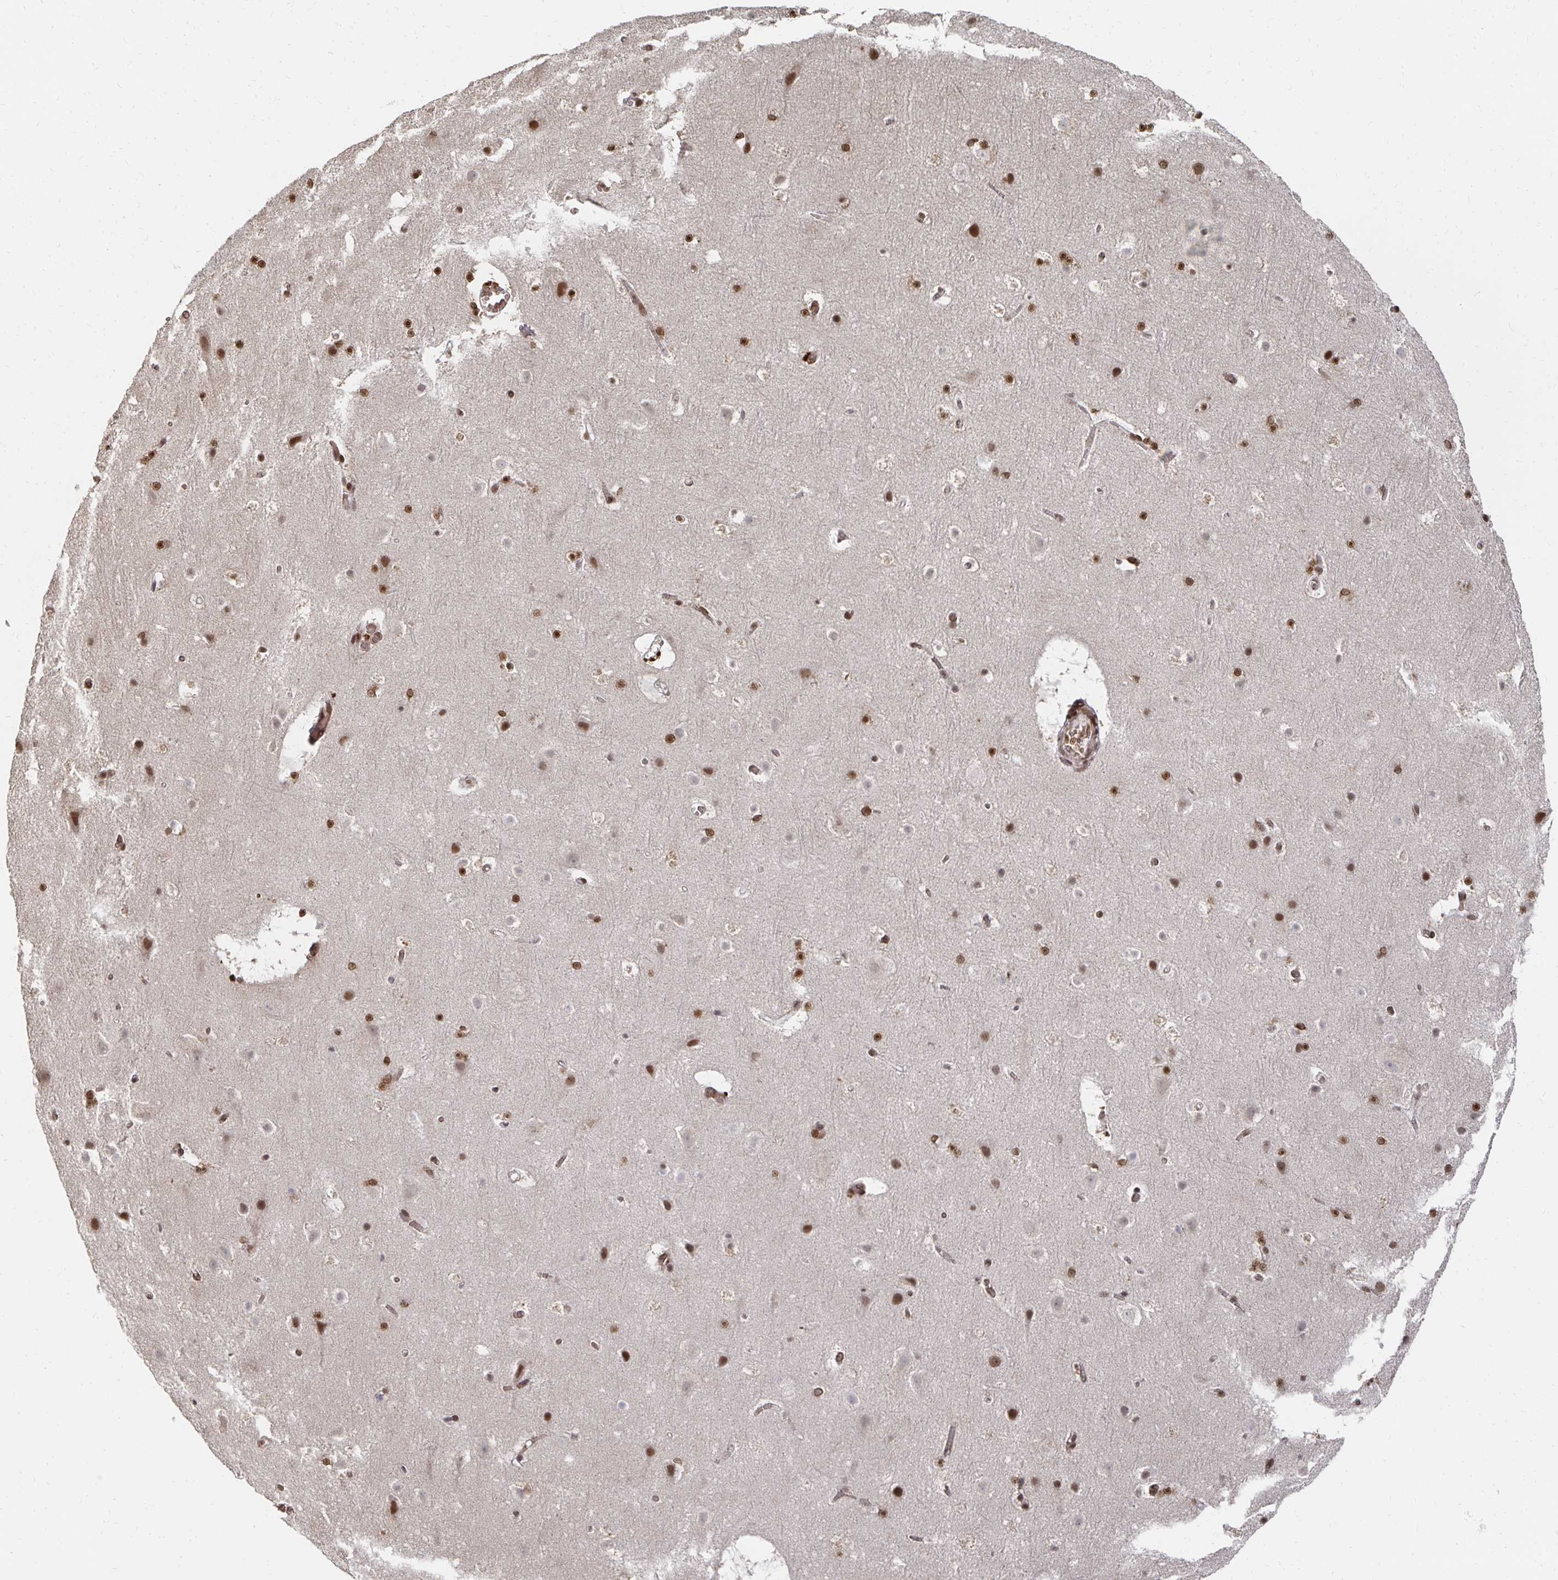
{"staining": {"intensity": "moderate", "quantity": "25%-75%", "location": "nuclear"}, "tissue": "cerebral cortex", "cell_type": "Endothelial cells", "image_type": "normal", "snomed": [{"axis": "morphology", "description": "Normal tissue, NOS"}, {"axis": "topography", "description": "Cerebral cortex"}], "caption": "Immunohistochemistry (IHC) micrograph of benign cerebral cortex: cerebral cortex stained using immunohistochemistry (IHC) shows medium levels of moderate protein expression localized specifically in the nuclear of endothelial cells, appearing as a nuclear brown color.", "gene": "GTF3C6", "patient": {"sex": "female", "age": 42}}